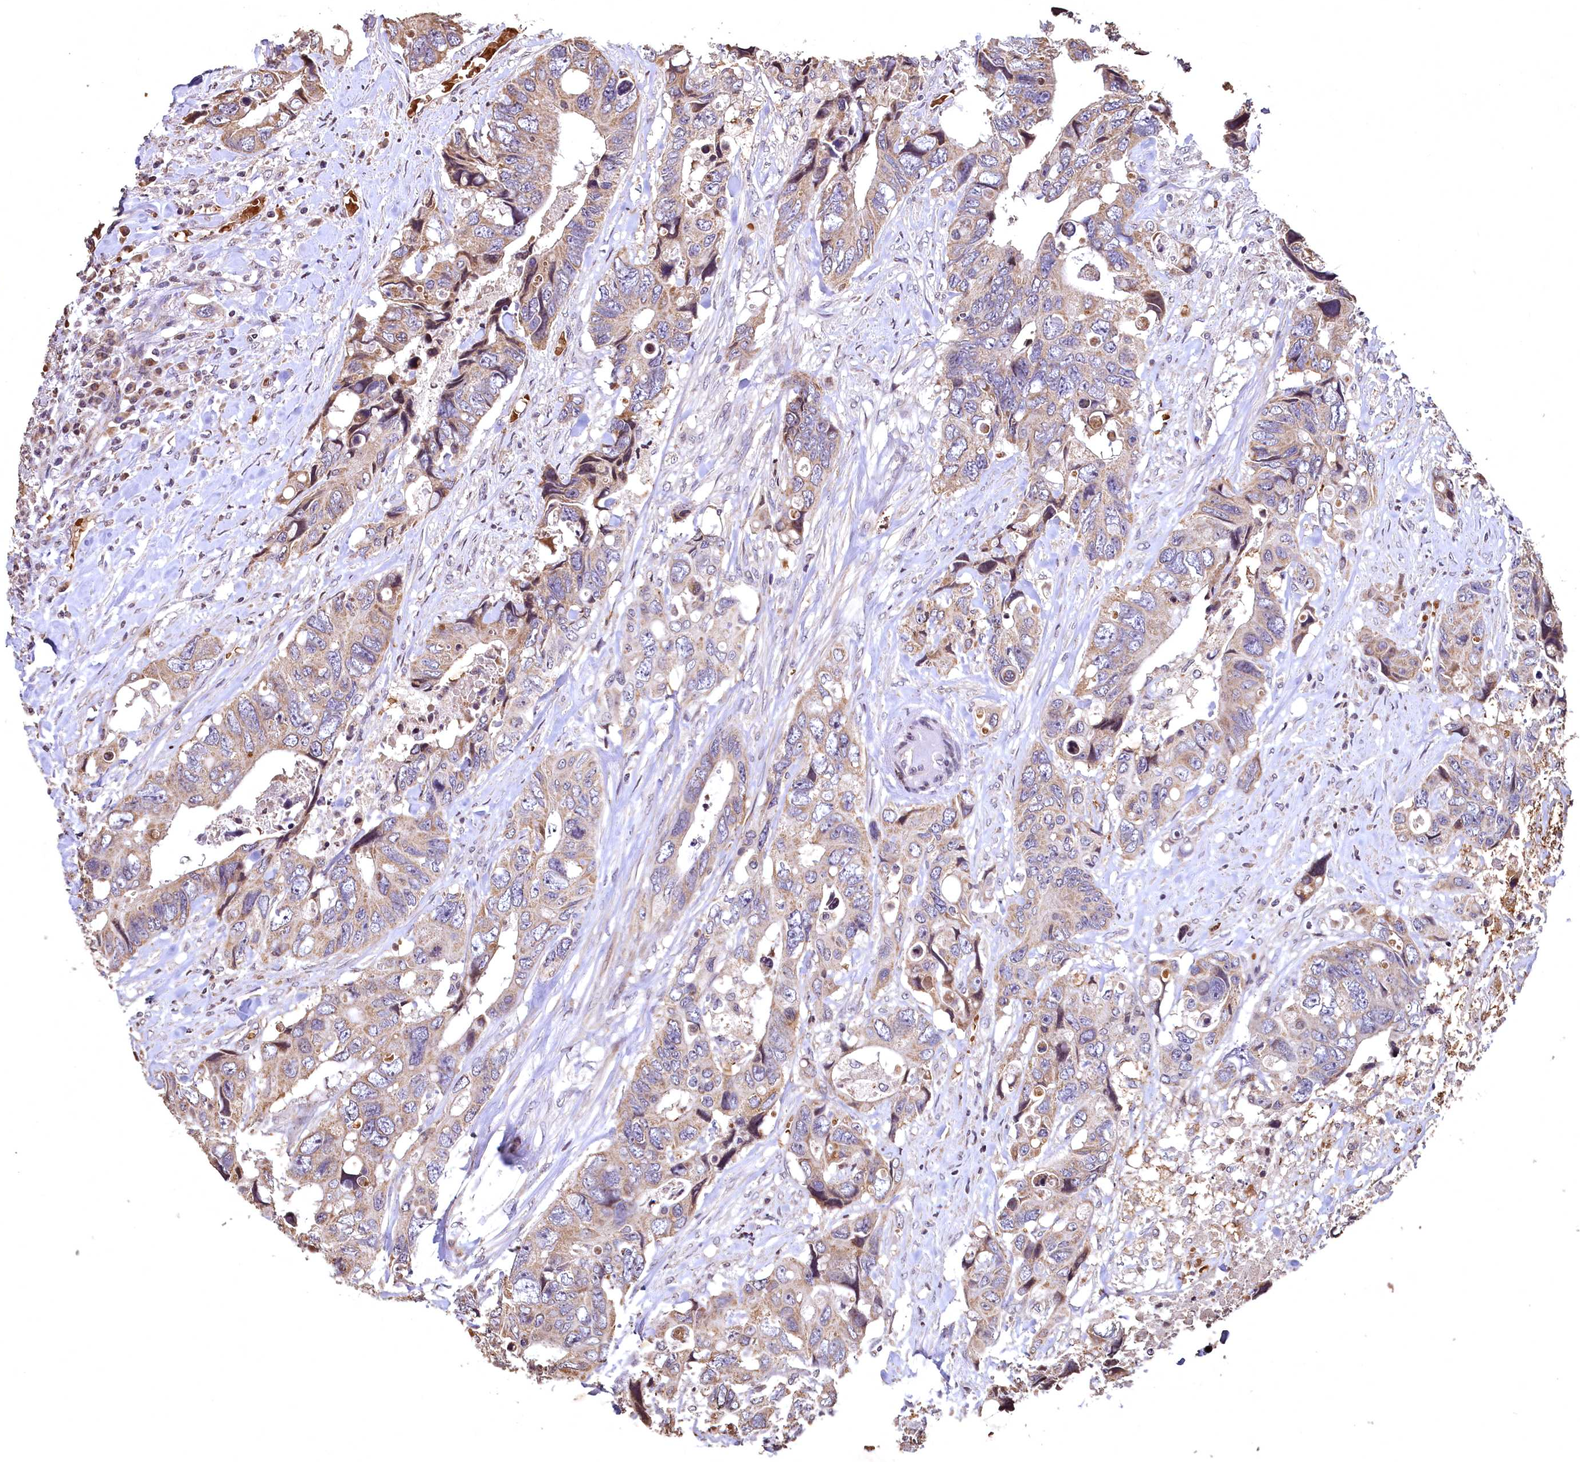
{"staining": {"intensity": "moderate", "quantity": ">75%", "location": "cytoplasmic/membranous"}, "tissue": "colorectal cancer", "cell_type": "Tumor cells", "image_type": "cancer", "snomed": [{"axis": "morphology", "description": "Adenocarcinoma, NOS"}, {"axis": "topography", "description": "Rectum"}], "caption": "Tumor cells display medium levels of moderate cytoplasmic/membranous staining in about >75% of cells in adenocarcinoma (colorectal).", "gene": "SPTA1", "patient": {"sex": "male", "age": 57}}